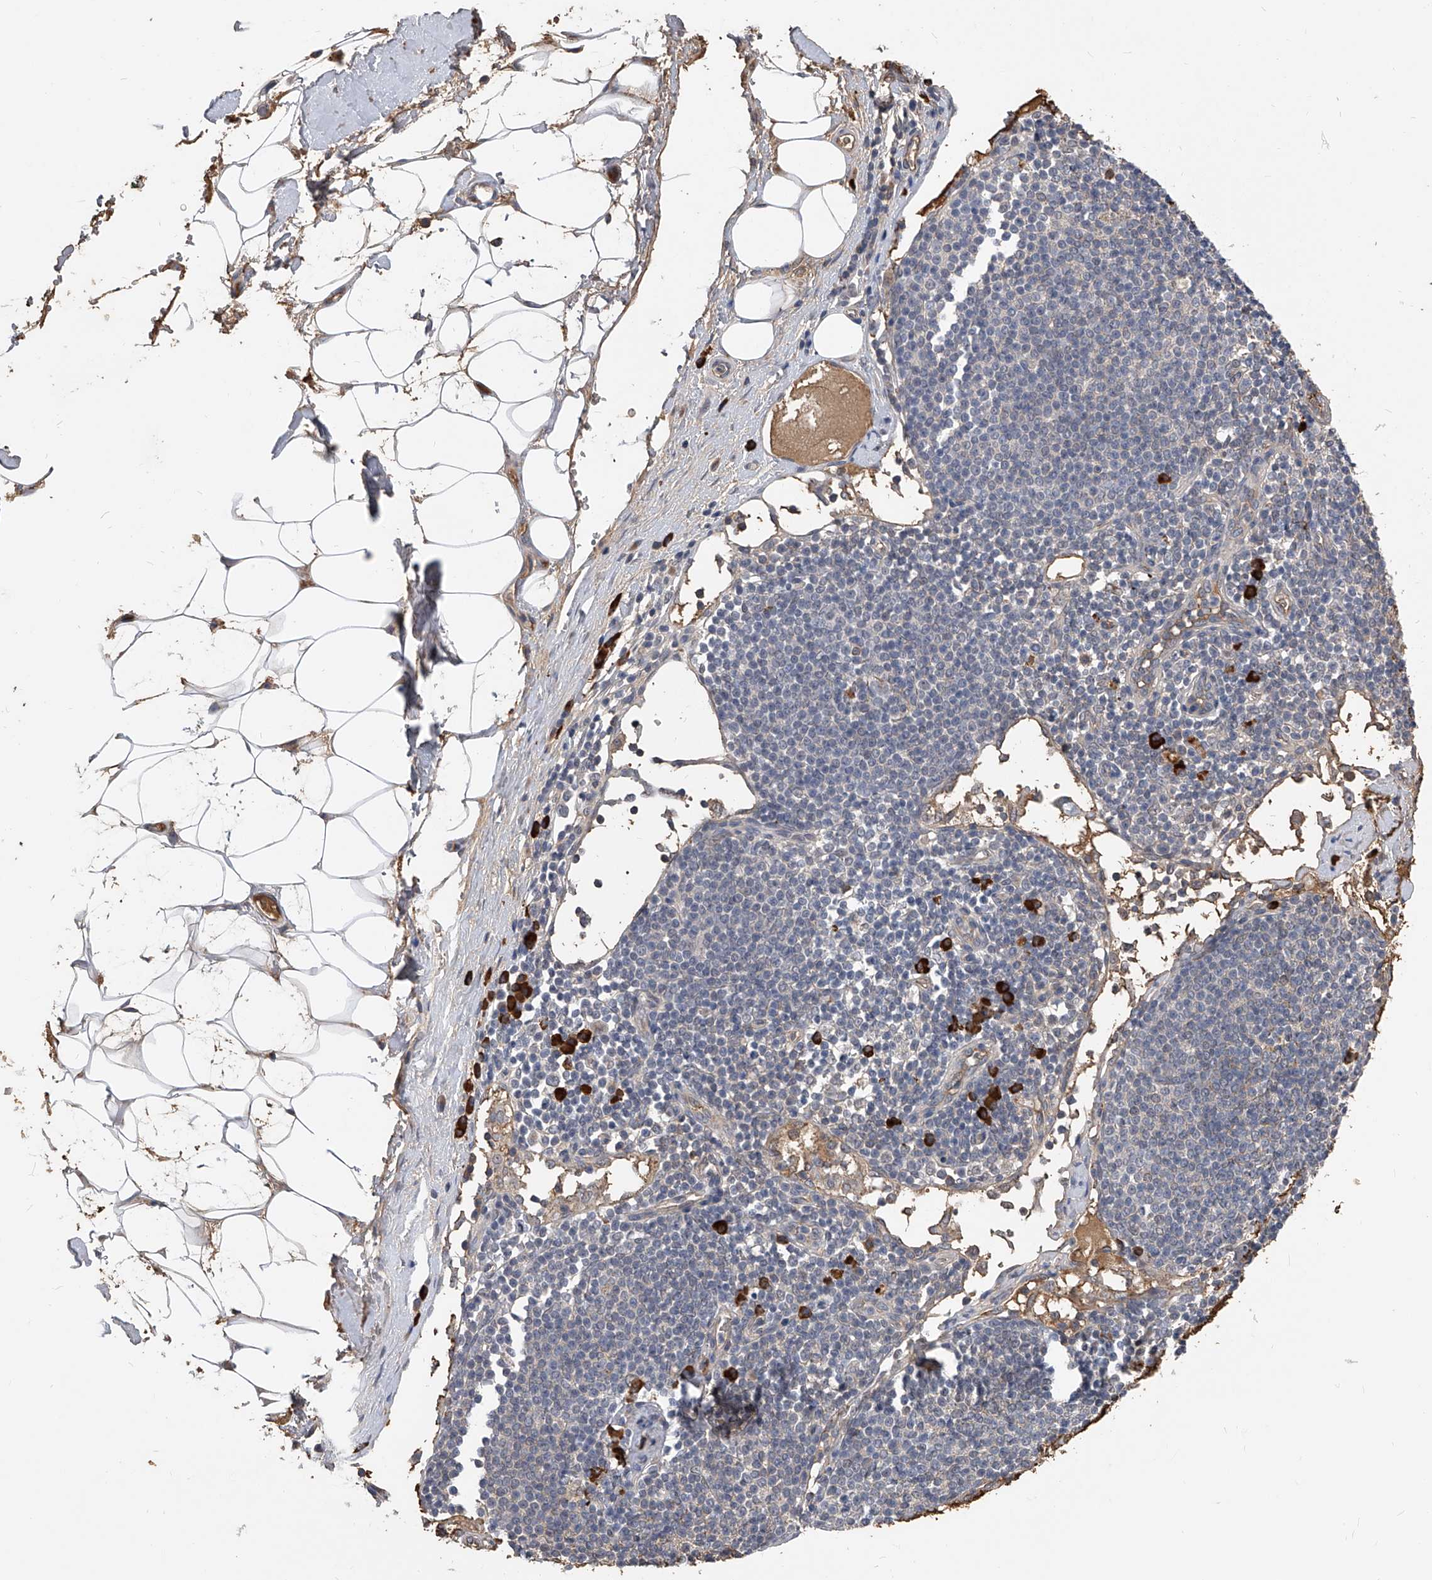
{"staining": {"intensity": "moderate", "quantity": "25%-75%", "location": "cytoplasmic/membranous"}, "tissue": "adipose tissue", "cell_type": "Adipocytes", "image_type": "normal", "snomed": [{"axis": "morphology", "description": "Normal tissue, NOS"}, {"axis": "morphology", "description": "Adenocarcinoma, NOS"}, {"axis": "topography", "description": "Pancreas"}, {"axis": "topography", "description": "Peripheral nerve tissue"}], "caption": "Protein staining shows moderate cytoplasmic/membranous staining in about 25%-75% of adipocytes in unremarkable adipose tissue. The staining was performed using DAB (3,3'-diaminobenzidine) to visualize the protein expression in brown, while the nuclei were stained in blue with hematoxylin (Magnification: 20x).", "gene": "ZNF25", "patient": {"sex": "male", "age": 59}}